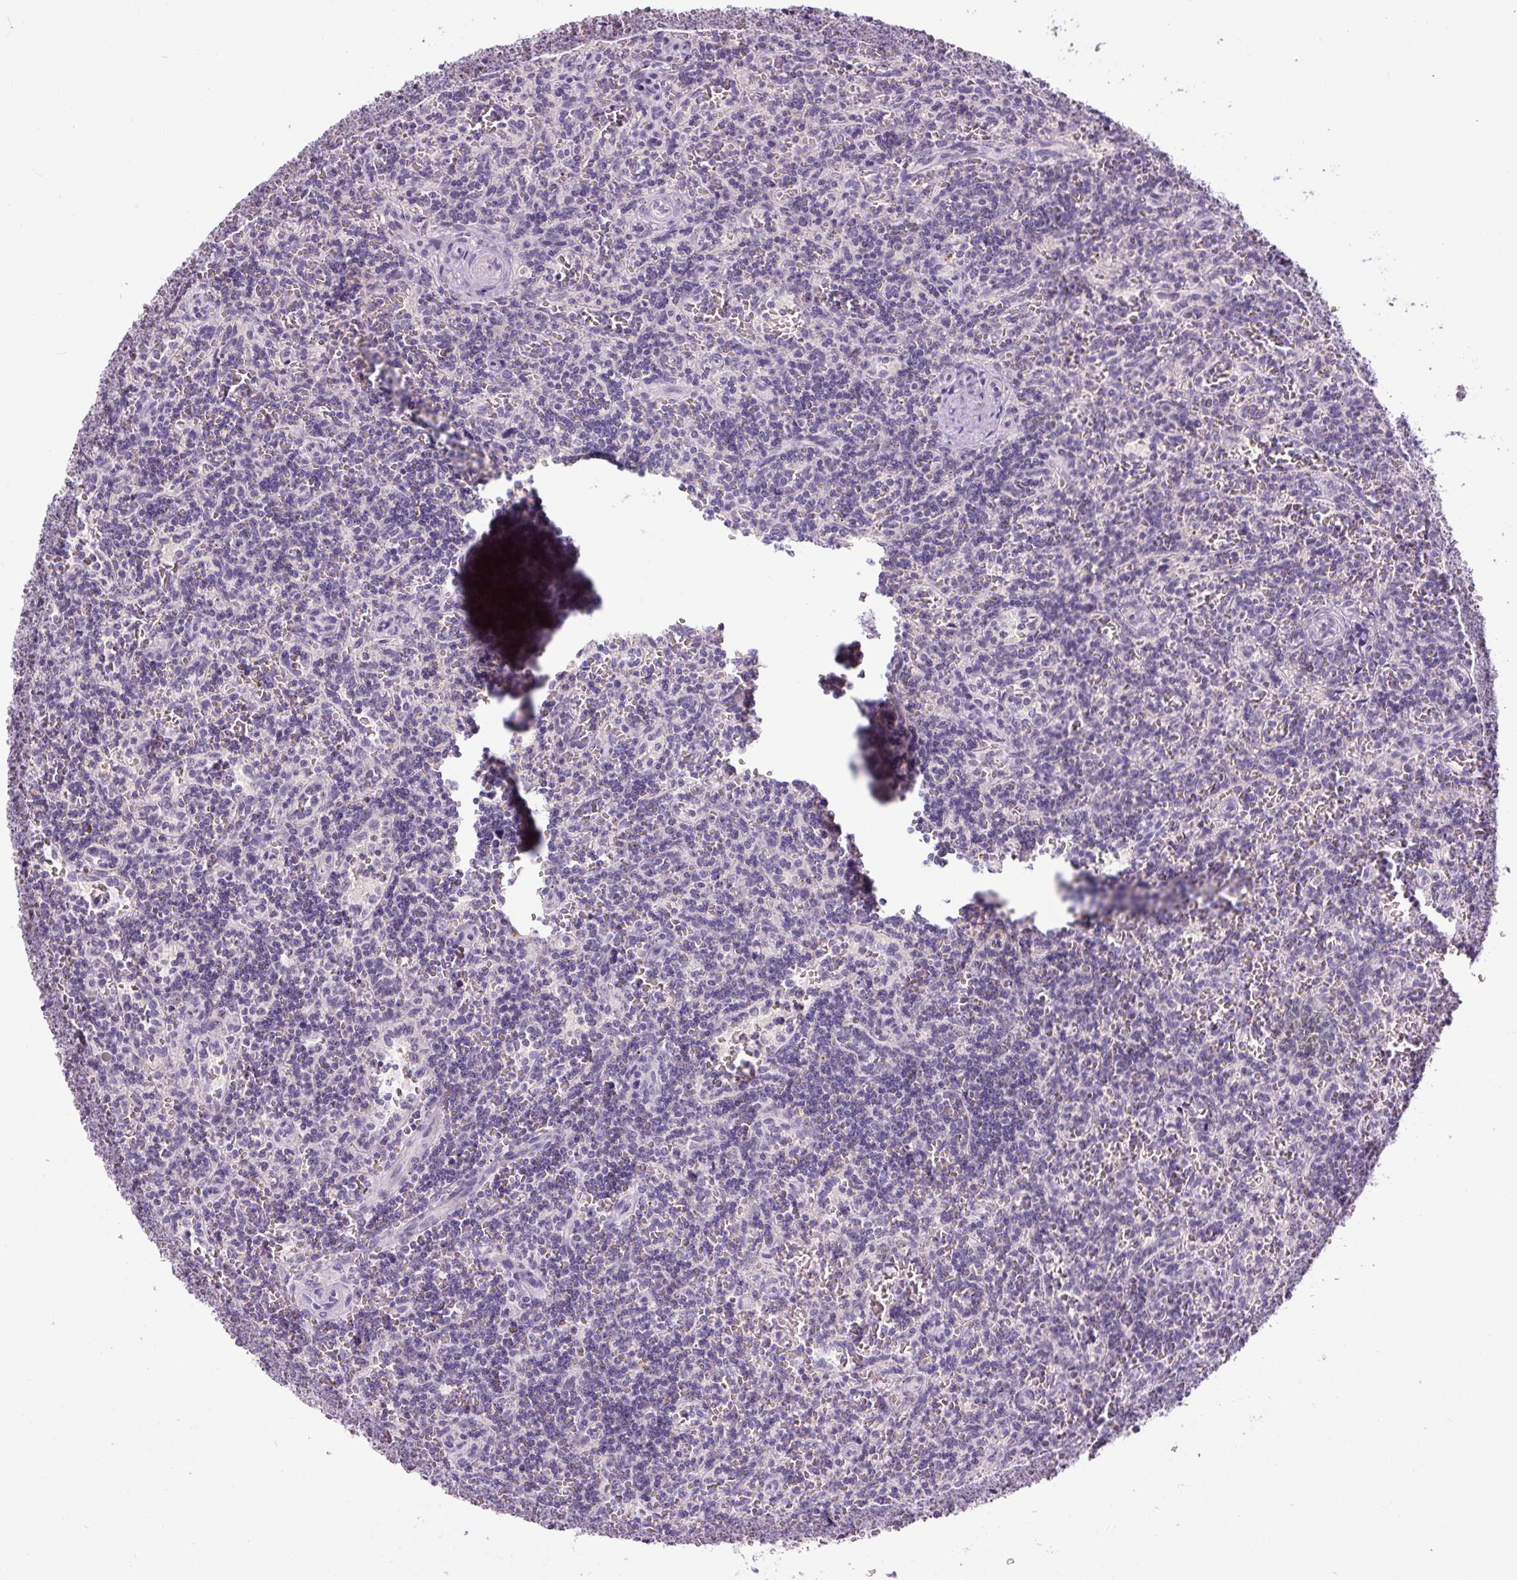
{"staining": {"intensity": "negative", "quantity": "none", "location": "none"}, "tissue": "lymphoma", "cell_type": "Tumor cells", "image_type": "cancer", "snomed": [{"axis": "morphology", "description": "Malignant lymphoma, non-Hodgkin's type, Low grade"}, {"axis": "topography", "description": "Spleen"}], "caption": "Tumor cells are negative for protein expression in human lymphoma.", "gene": "FABP7", "patient": {"sex": "male", "age": 73}}